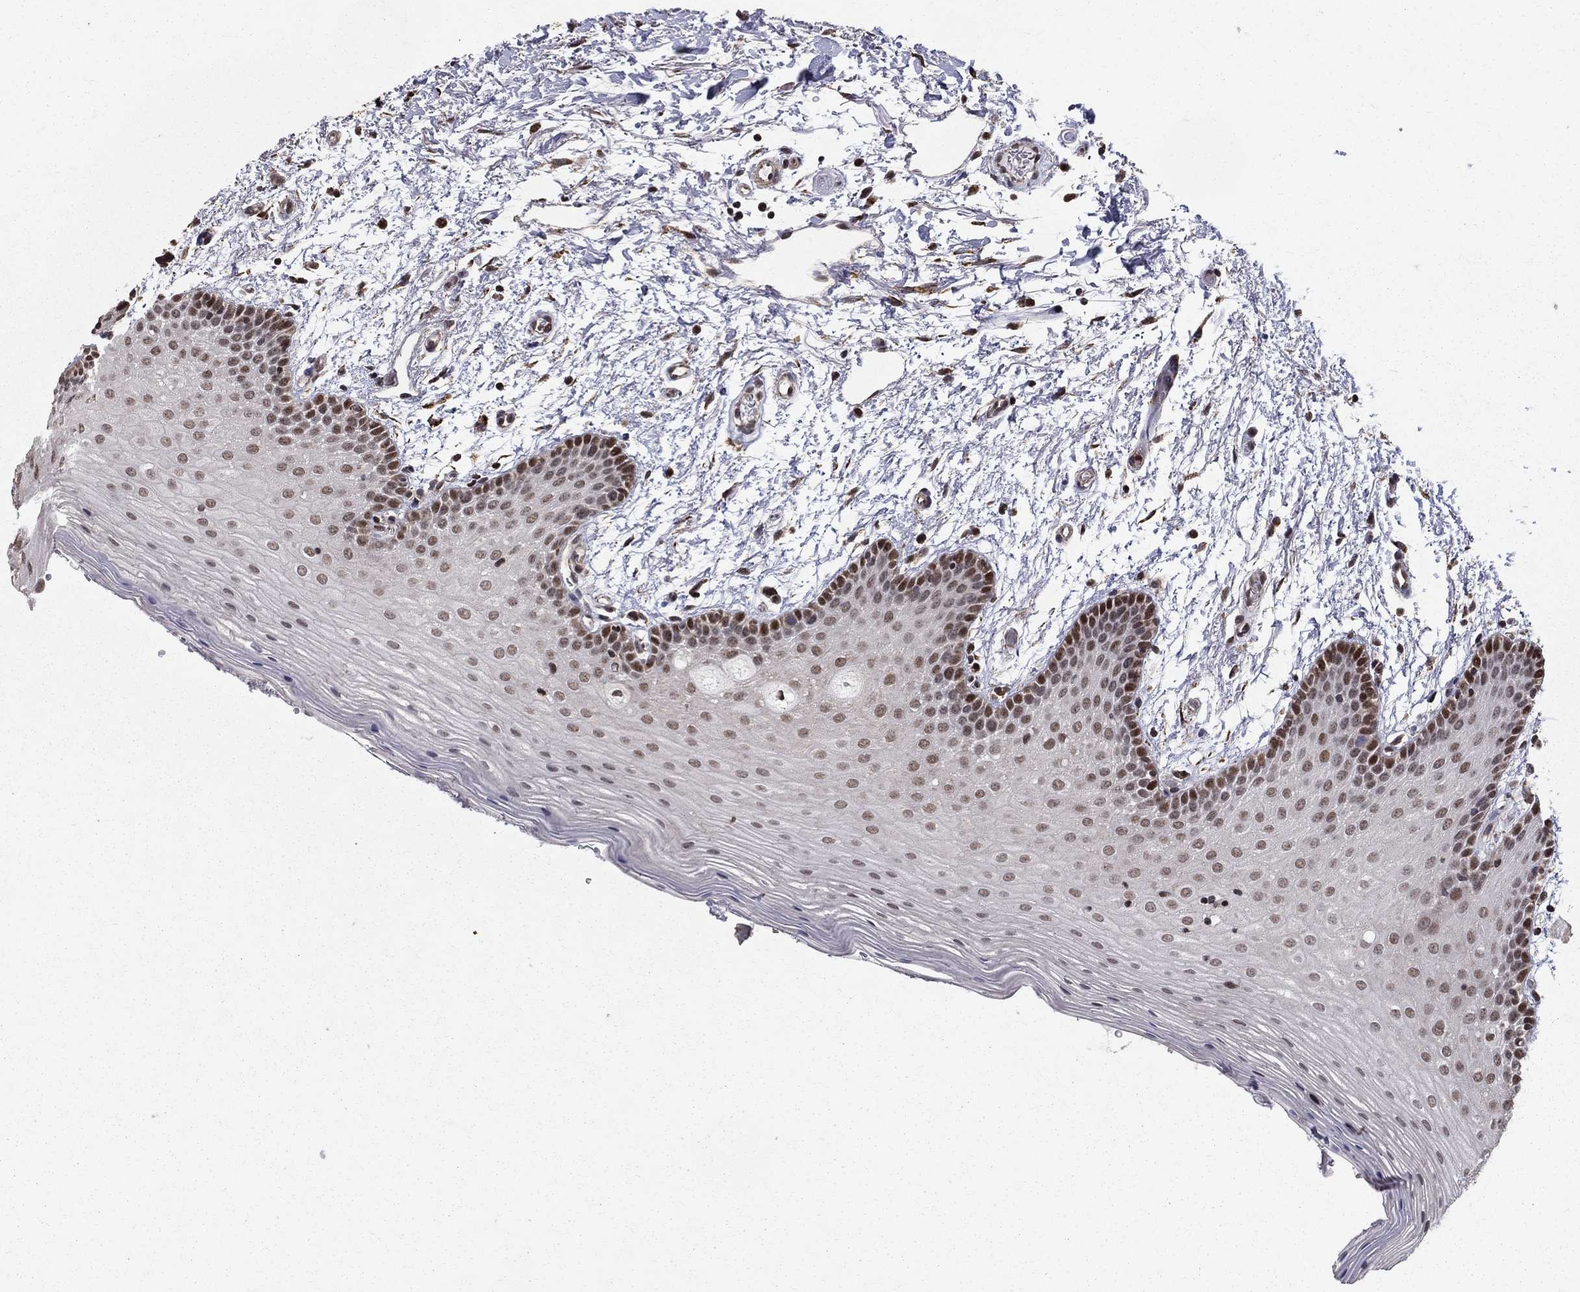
{"staining": {"intensity": "moderate", "quantity": "<25%", "location": "nuclear"}, "tissue": "oral mucosa", "cell_type": "Squamous epithelial cells", "image_type": "normal", "snomed": [{"axis": "morphology", "description": "Normal tissue, NOS"}, {"axis": "topography", "description": "Oral tissue"}, {"axis": "topography", "description": "Tounge, NOS"}], "caption": "High-magnification brightfield microscopy of unremarkable oral mucosa stained with DAB (3,3'-diaminobenzidine) (brown) and counterstained with hematoxylin (blue). squamous epithelial cells exhibit moderate nuclear staining is present in about<25% of cells. (DAB (3,3'-diaminobenzidine) IHC, brown staining for protein, blue staining for nuclei).", "gene": "ACOT13", "patient": {"sex": "female", "age": 86}}